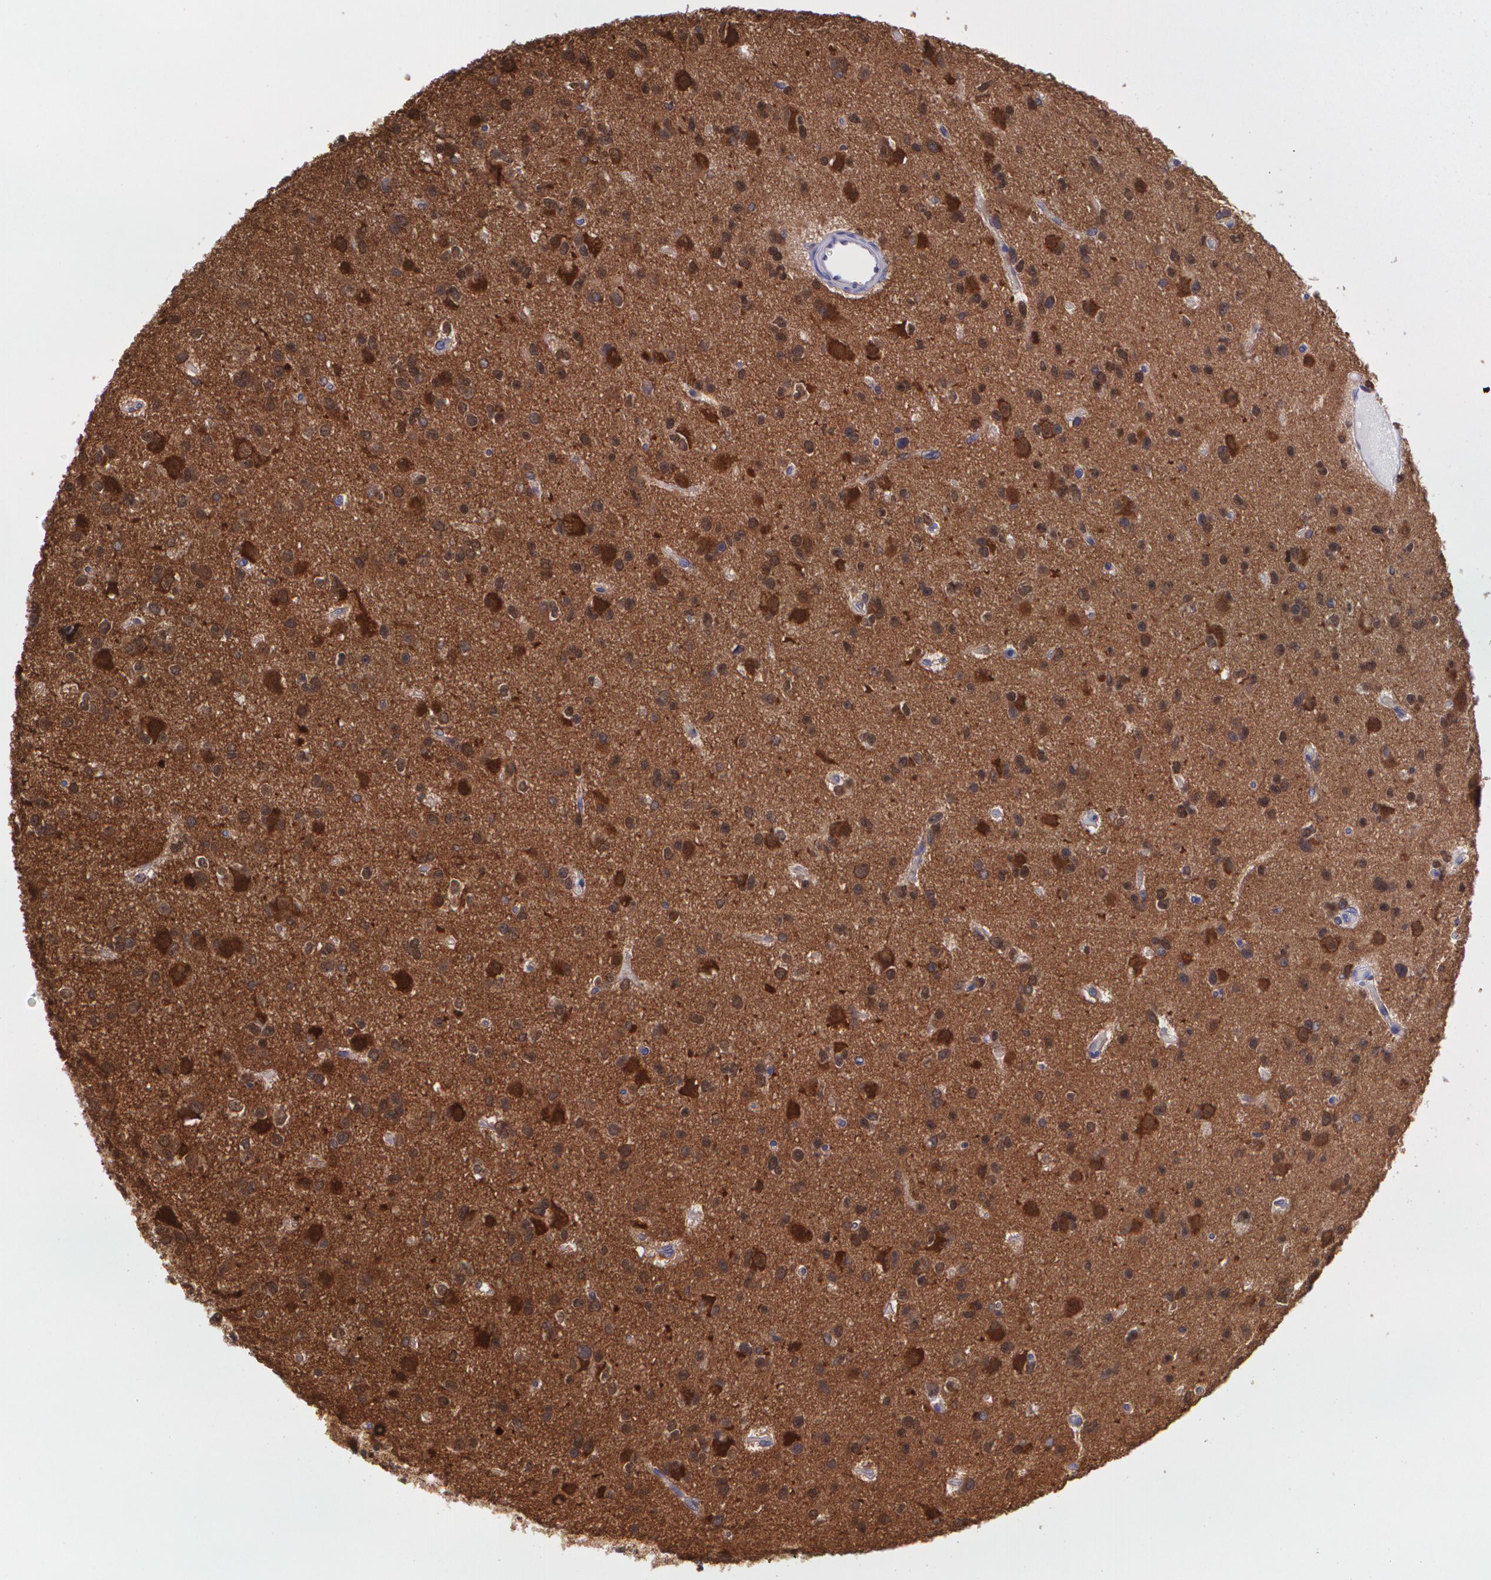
{"staining": {"intensity": "strong", "quantity": ">75%", "location": "cytoplasmic/membranous"}, "tissue": "glioma", "cell_type": "Tumor cells", "image_type": "cancer", "snomed": [{"axis": "morphology", "description": "Glioma, malignant, Low grade"}, {"axis": "topography", "description": "Brain"}], "caption": "A micrograph of human glioma stained for a protein exhibits strong cytoplasmic/membranous brown staining in tumor cells. (DAB IHC, brown staining for protein, blue staining for nuclei).", "gene": "HSPH1", "patient": {"sex": "male", "age": 42}}